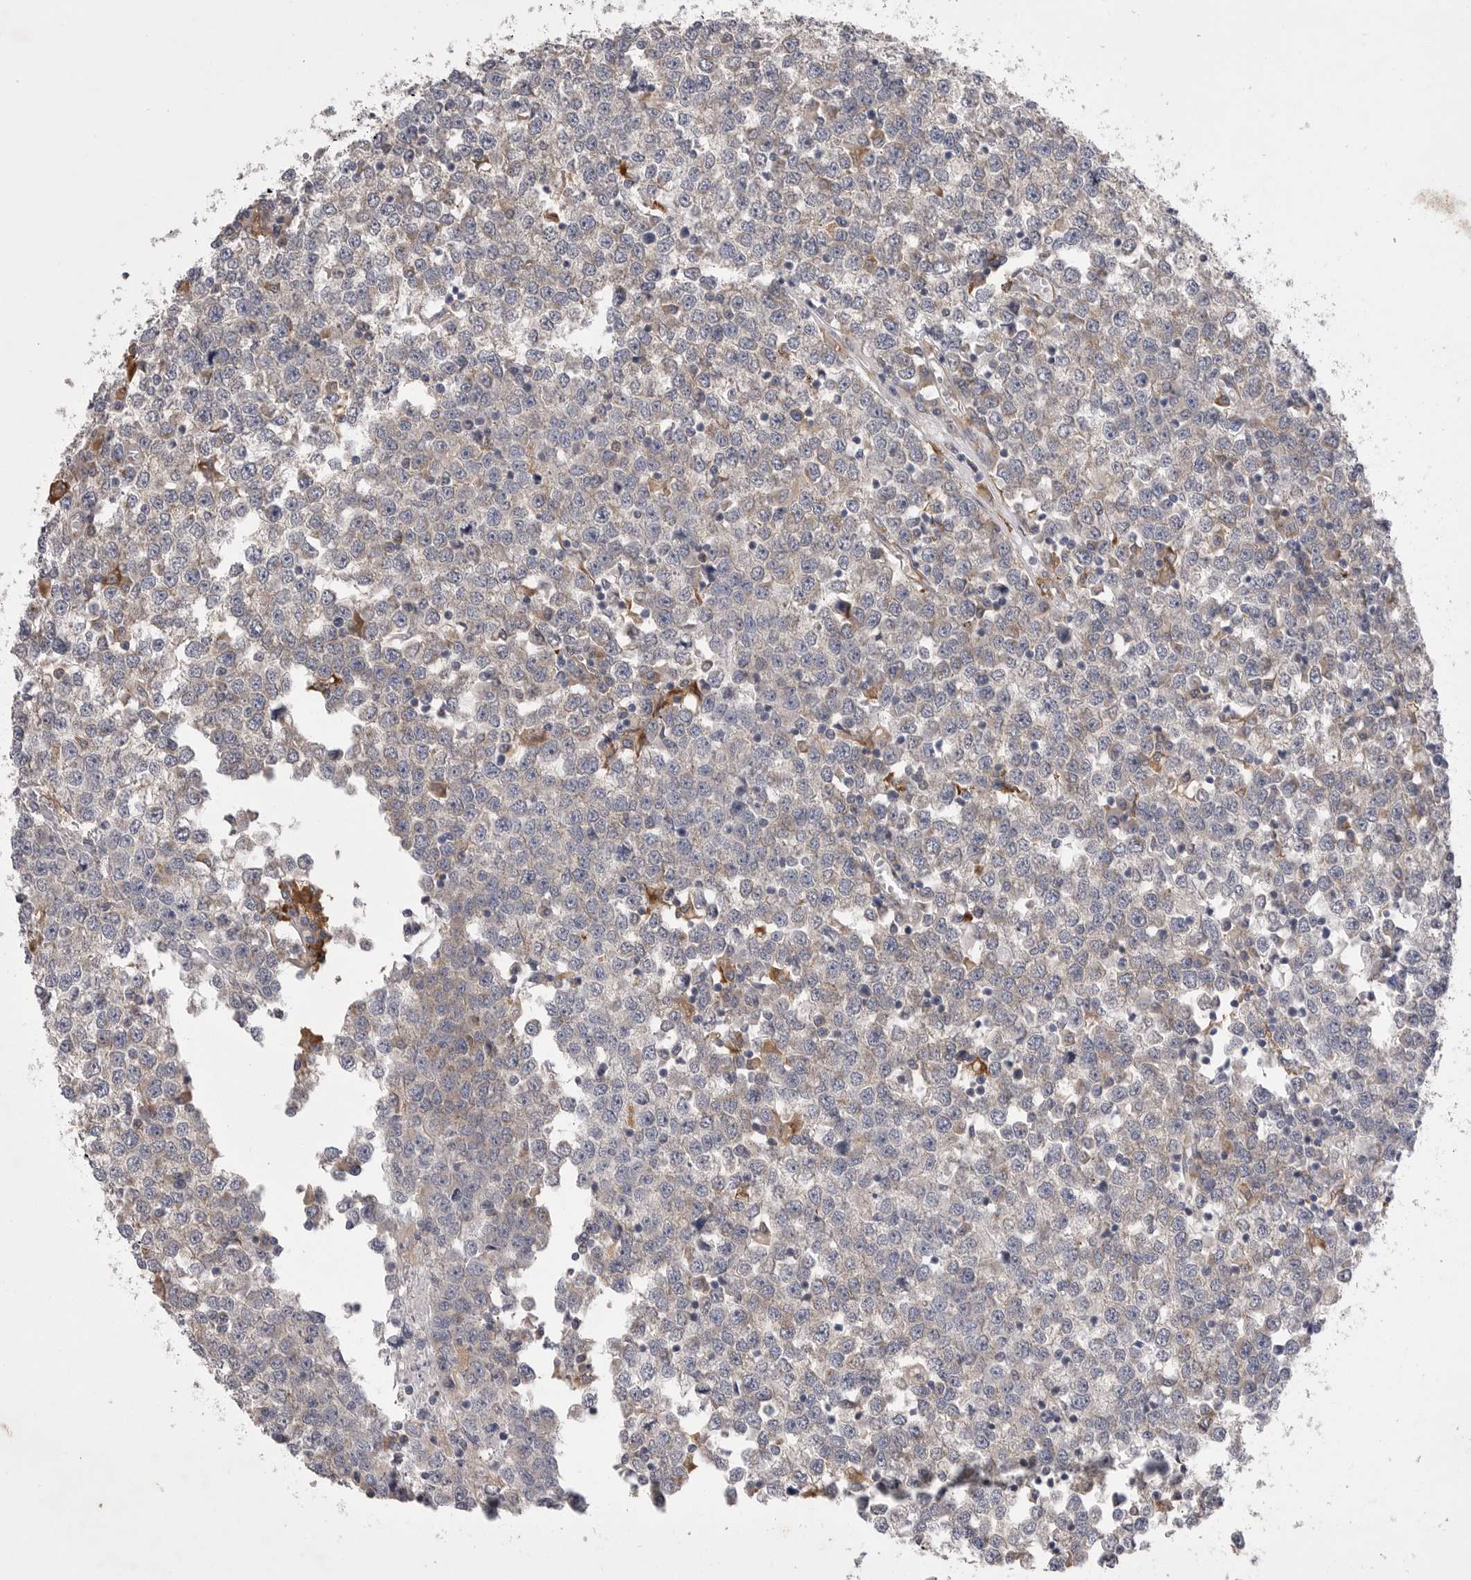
{"staining": {"intensity": "negative", "quantity": "none", "location": "none"}, "tissue": "testis cancer", "cell_type": "Tumor cells", "image_type": "cancer", "snomed": [{"axis": "morphology", "description": "Seminoma, NOS"}, {"axis": "topography", "description": "Testis"}], "caption": "An immunohistochemistry image of testis cancer (seminoma) is shown. There is no staining in tumor cells of testis cancer (seminoma).", "gene": "VAC14", "patient": {"sex": "male", "age": 65}}